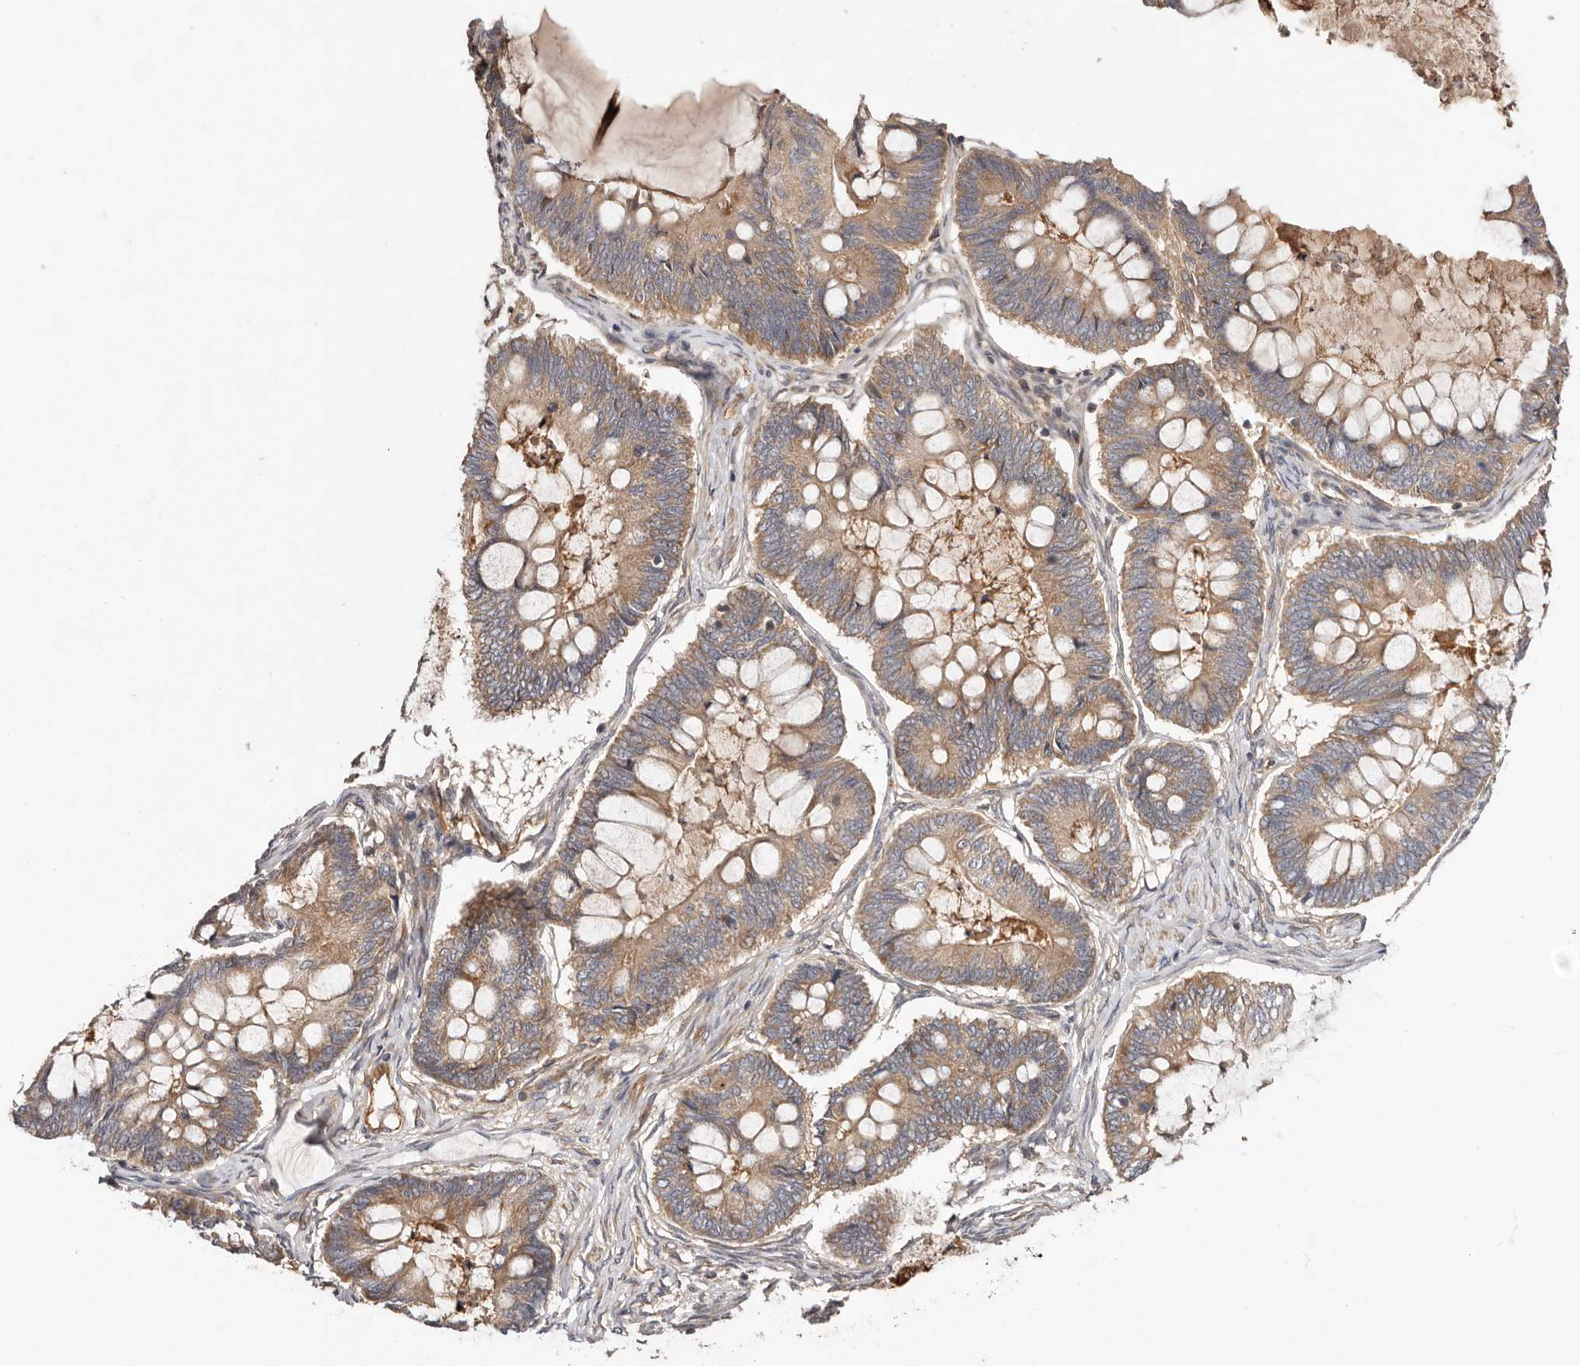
{"staining": {"intensity": "moderate", "quantity": ">75%", "location": "cytoplasmic/membranous"}, "tissue": "ovarian cancer", "cell_type": "Tumor cells", "image_type": "cancer", "snomed": [{"axis": "morphology", "description": "Cystadenocarcinoma, mucinous, NOS"}, {"axis": "topography", "description": "Ovary"}], "caption": "A photomicrograph showing moderate cytoplasmic/membranous staining in about >75% of tumor cells in ovarian cancer, as visualized by brown immunohistochemical staining.", "gene": "MACF1", "patient": {"sex": "female", "age": 61}}